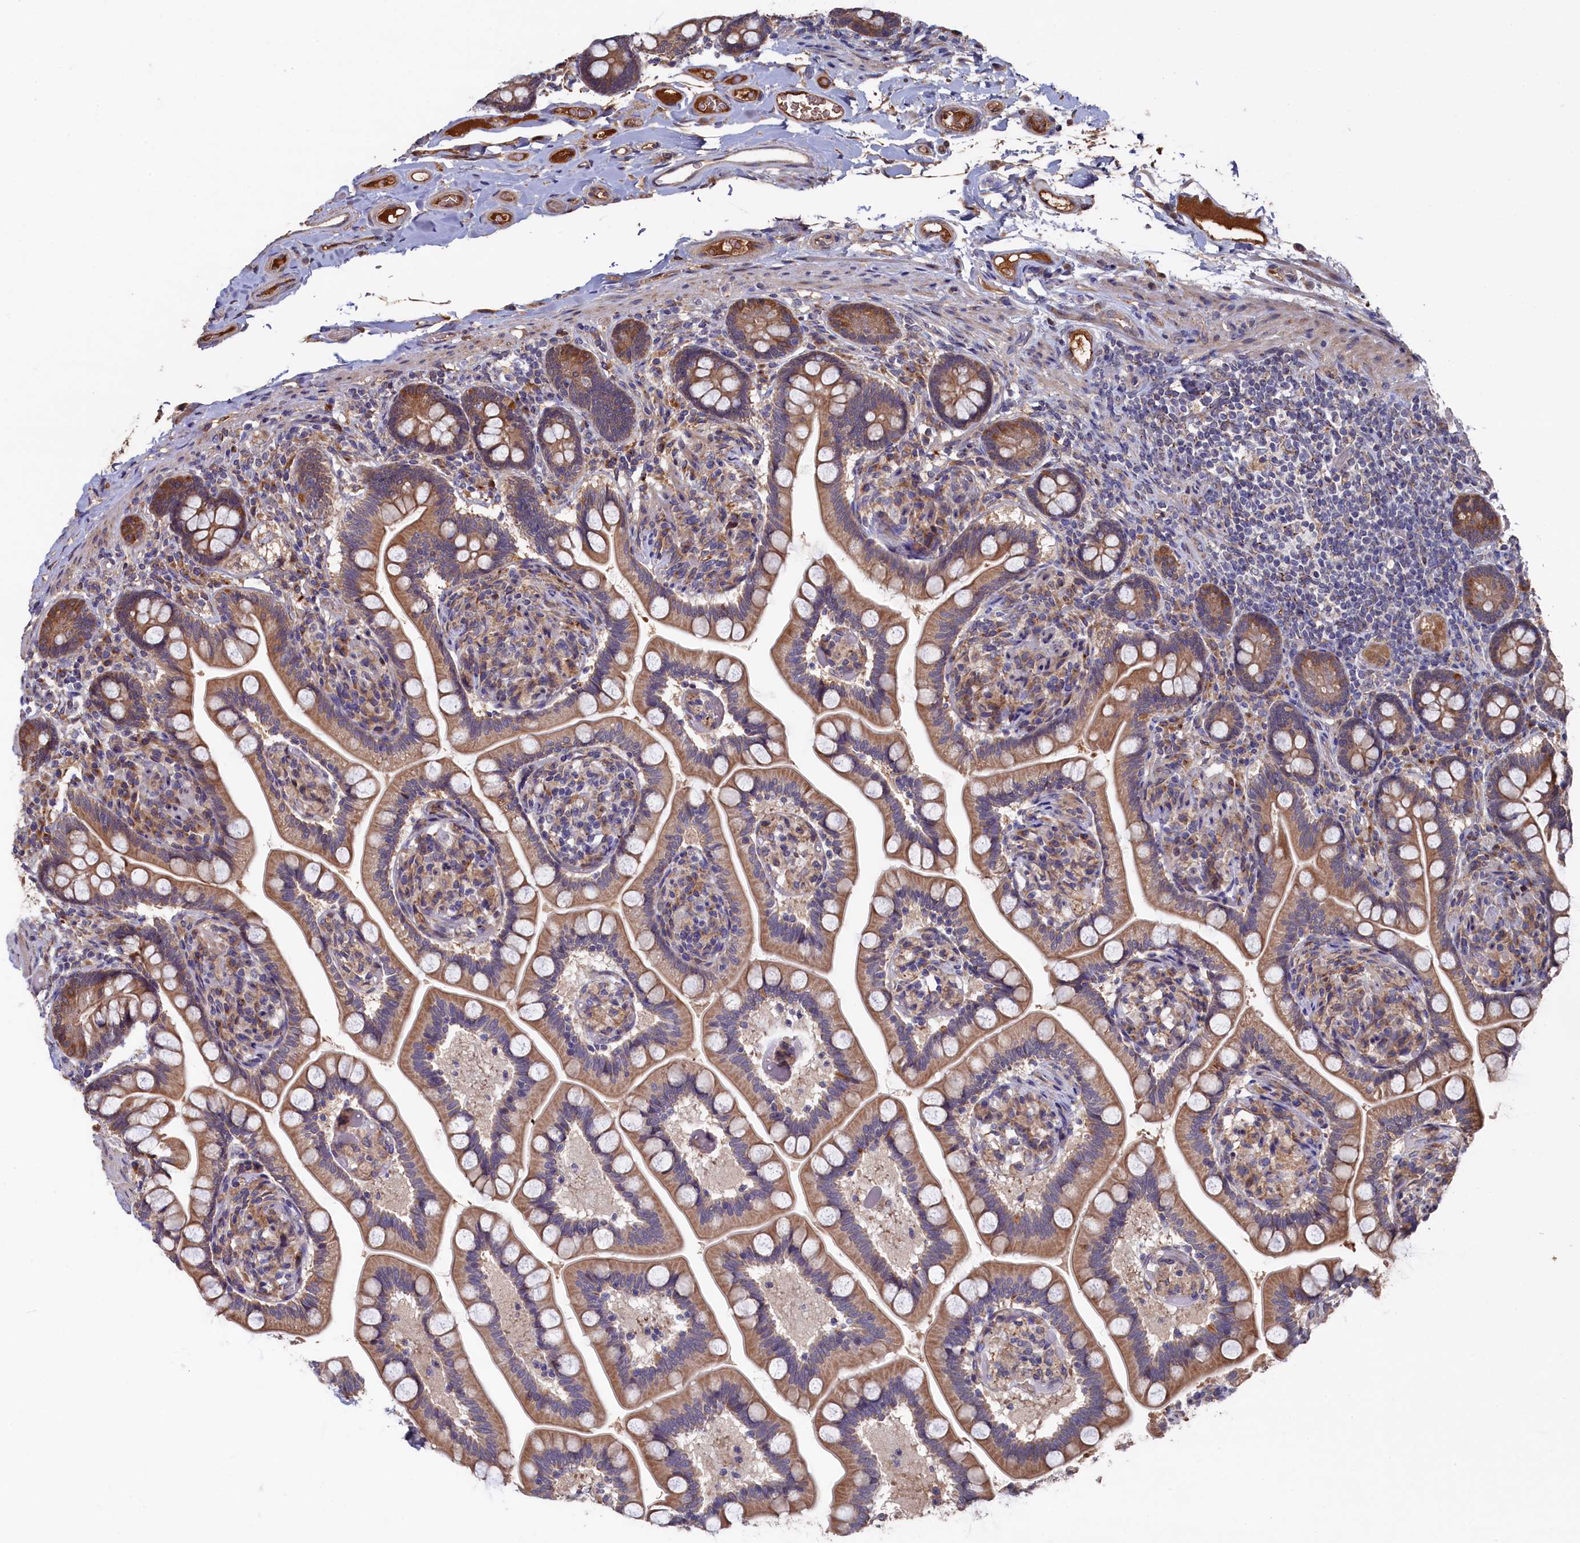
{"staining": {"intensity": "moderate", "quantity": ">75%", "location": "cytoplasmic/membranous"}, "tissue": "small intestine", "cell_type": "Glandular cells", "image_type": "normal", "snomed": [{"axis": "morphology", "description": "Normal tissue, NOS"}, {"axis": "topography", "description": "Small intestine"}], "caption": "Small intestine stained for a protein displays moderate cytoplasmic/membranous positivity in glandular cells.", "gene": "SLC12A4", "patient": {"sex": "female", "age": 64}}